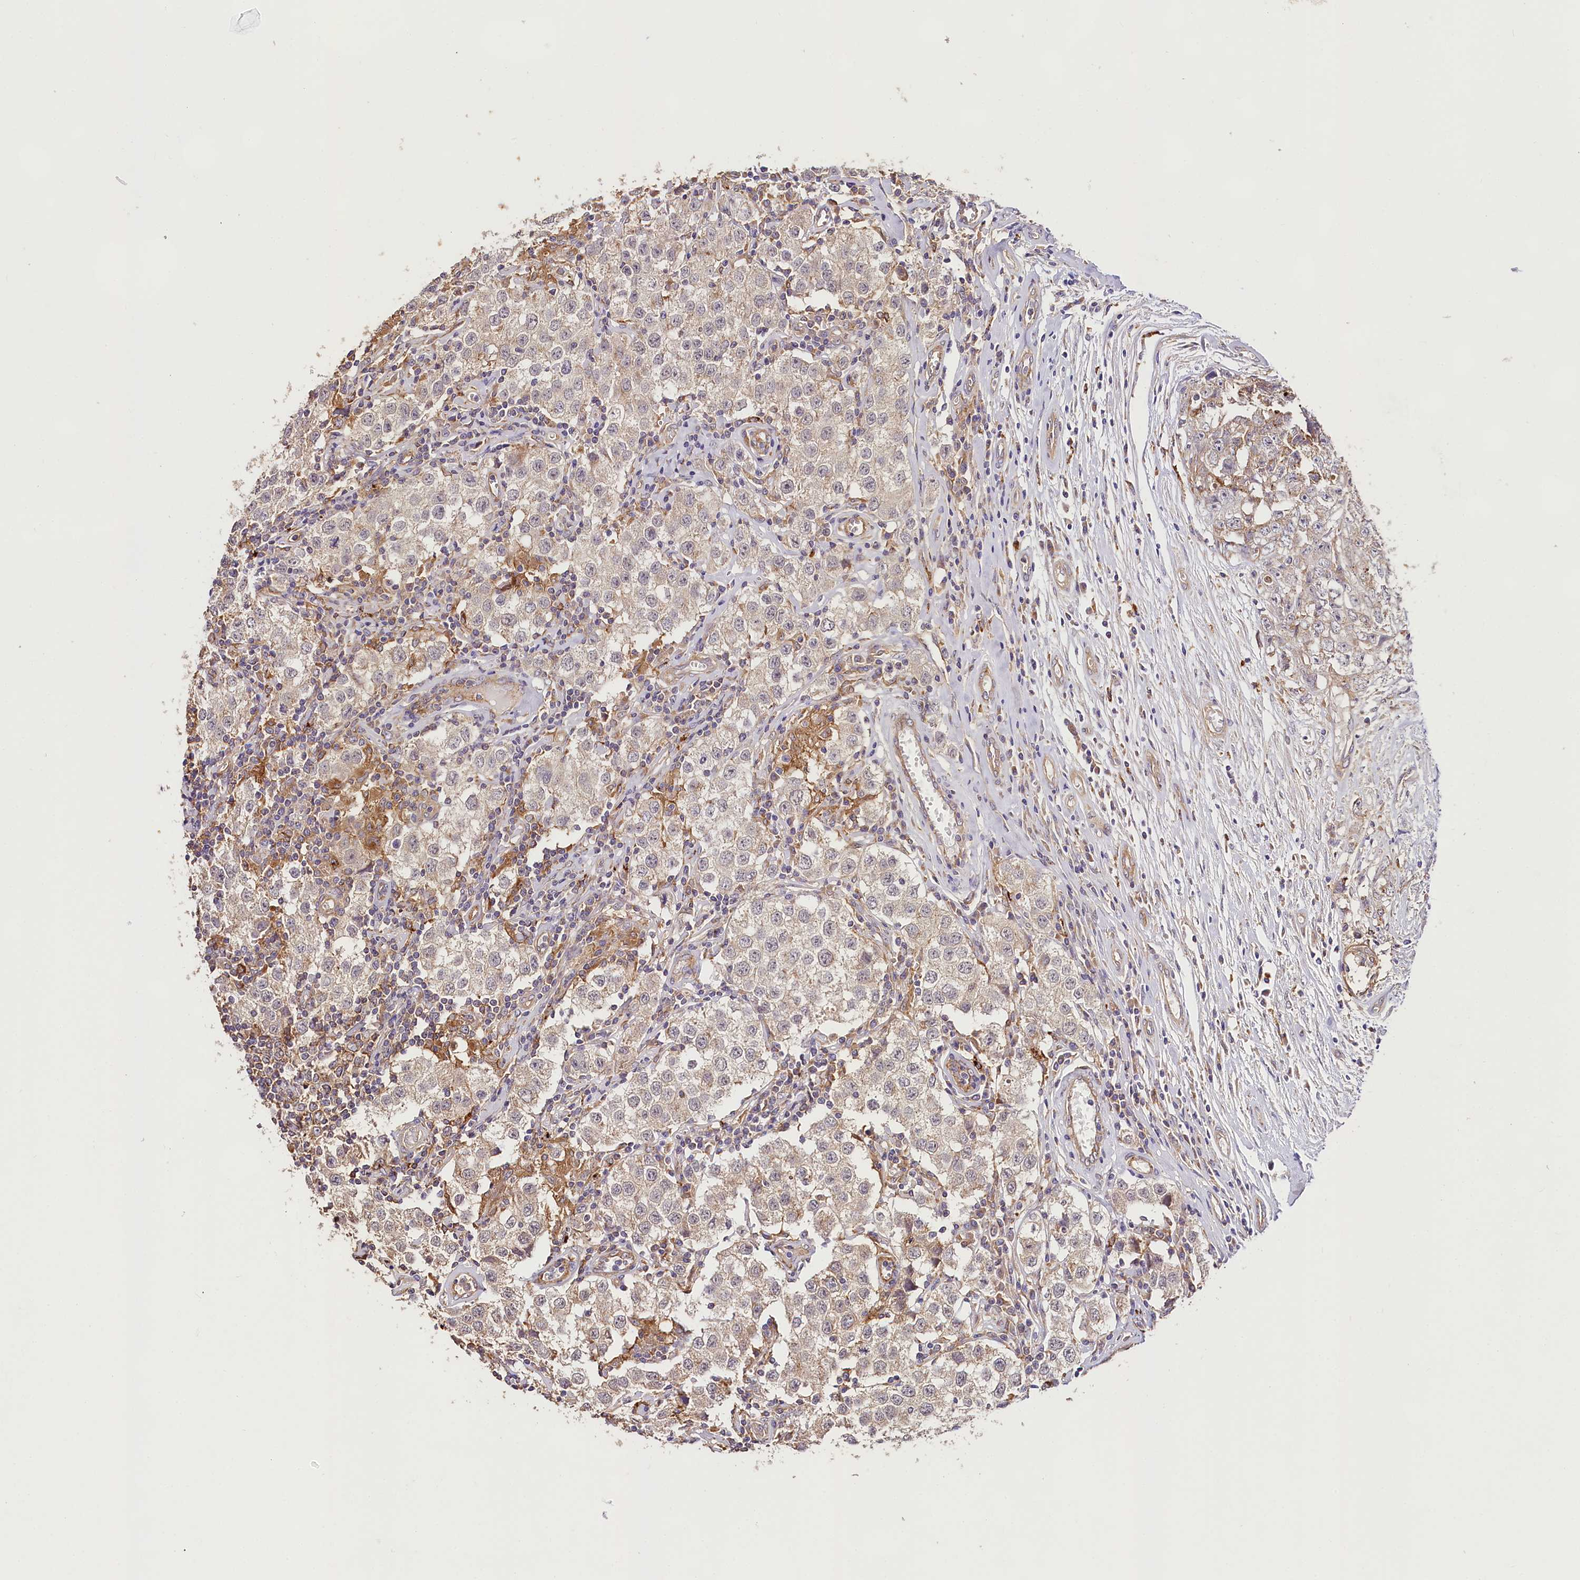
{"staining": {"intensity": "weak", "quantity": "<25%", "location": "cytoplasmic/membranous"}, "tissue": "testis cancer", "cell_type": "Tumor cells", "image_type": "cancer", "snomed": [{"axis": "morphology", "description": "Seminoma, NOS"}, {"axis": "morphology", "description": "Carcinoma, Embryonal, NOS"}, {"axis": "topography", "description": "Testis"}], "caption": "The micrograph displays no staining of tumor cells in testis cancer (embryonal carcinoma). The staining was performed using DAB to visualize the protein expression in brown, while the nuclei were stained in blue with hematoxylin (Magnification: 20x).", "gene": "CSAD", "patient": {"sex": "male", "age": 43}}